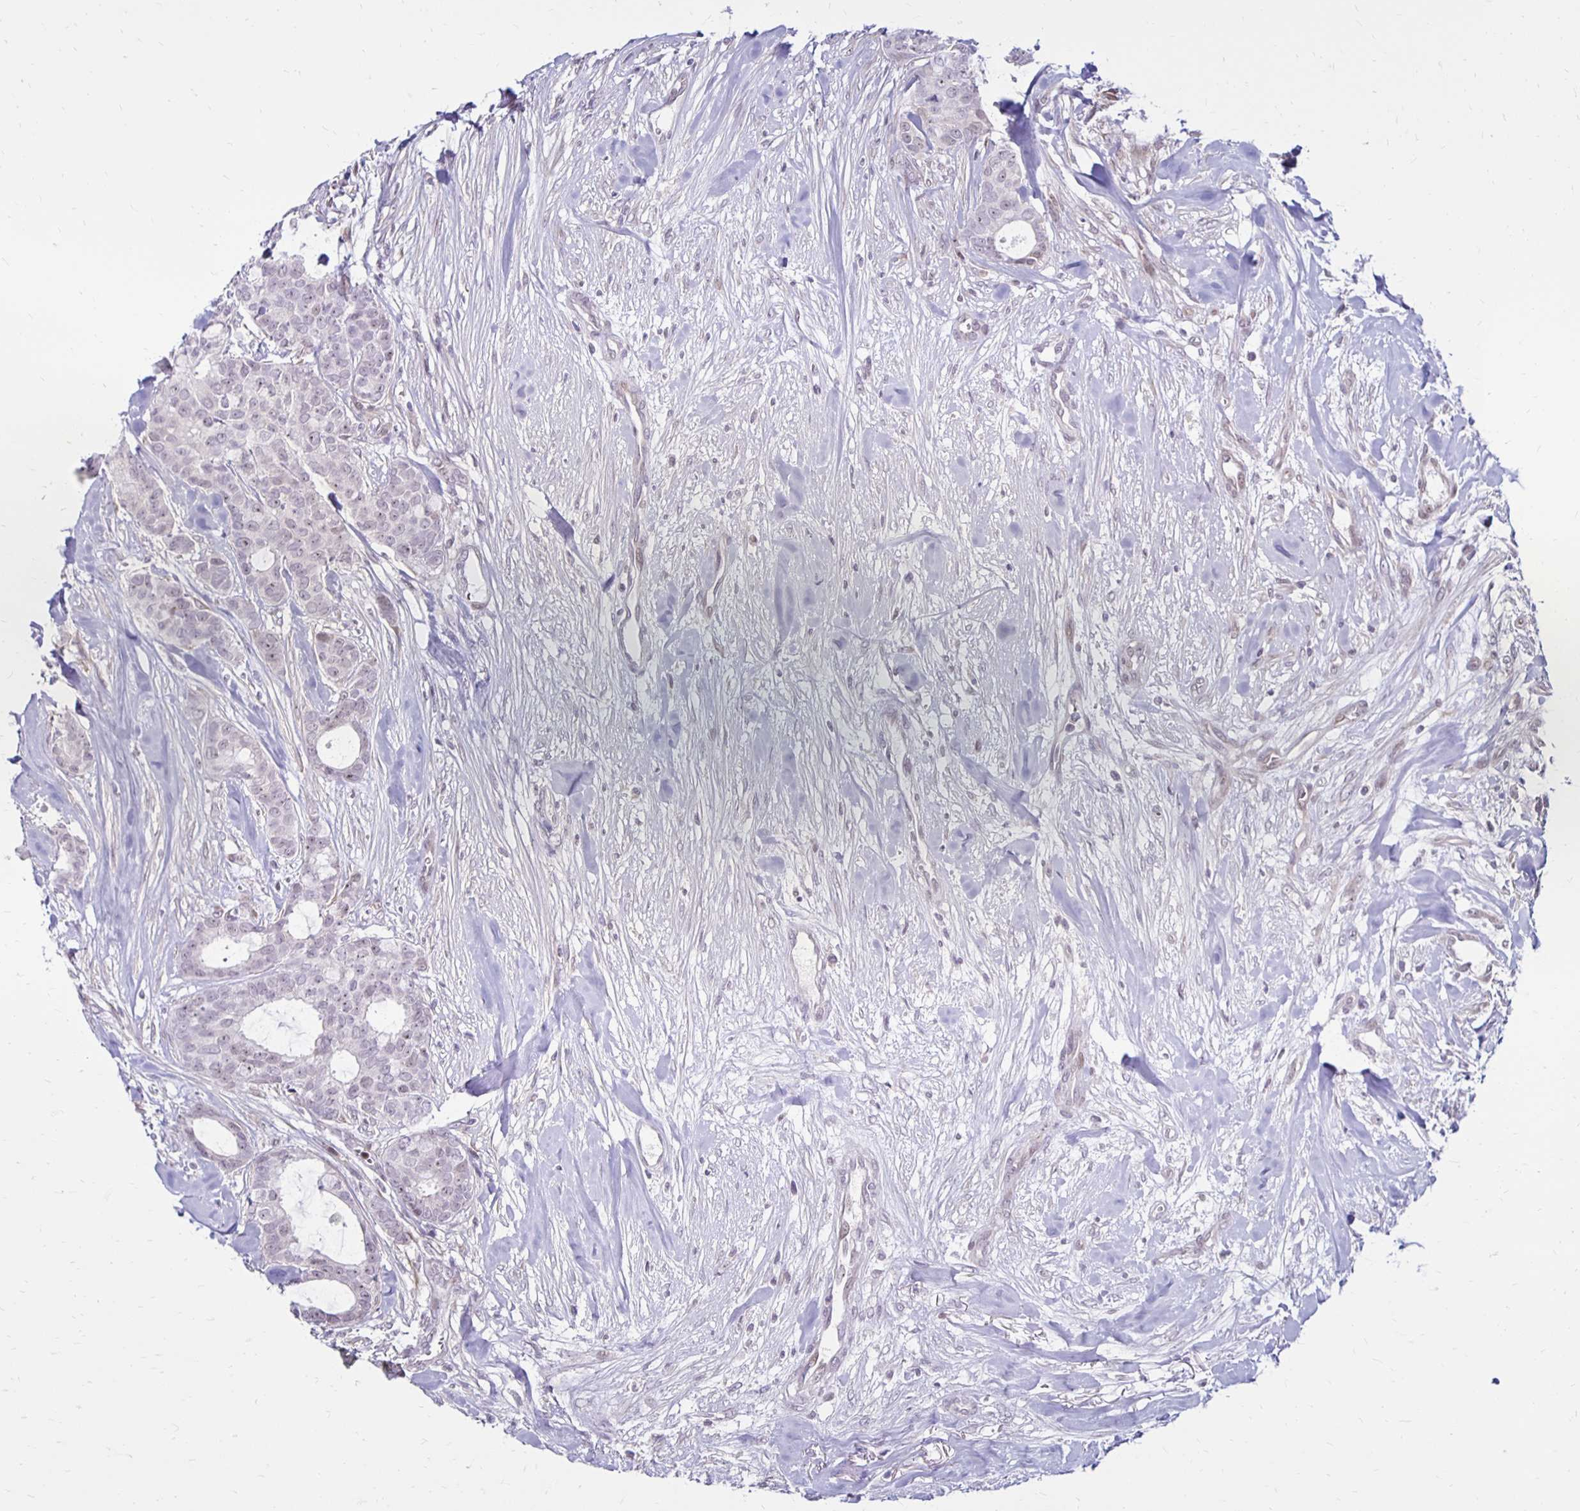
{"staining": {"intensity": "negative", "quantity": "none", "location": "none"}, "tissue": "breast cancer", "cell_type": "Tumor cells", "image_type": "cancer", "snomed": [{"axis": "morphology", "description": "Duct carcinoma"}, {"axis": "topography", "description": "Breast"}], "caption": "High power microscopy histopathology image of an IHC histopathology image of breast cancer, revealing no significant expression in tumor cells.", "gene": "DAGLA", "patient": {"sex": "female", "age": 84}}